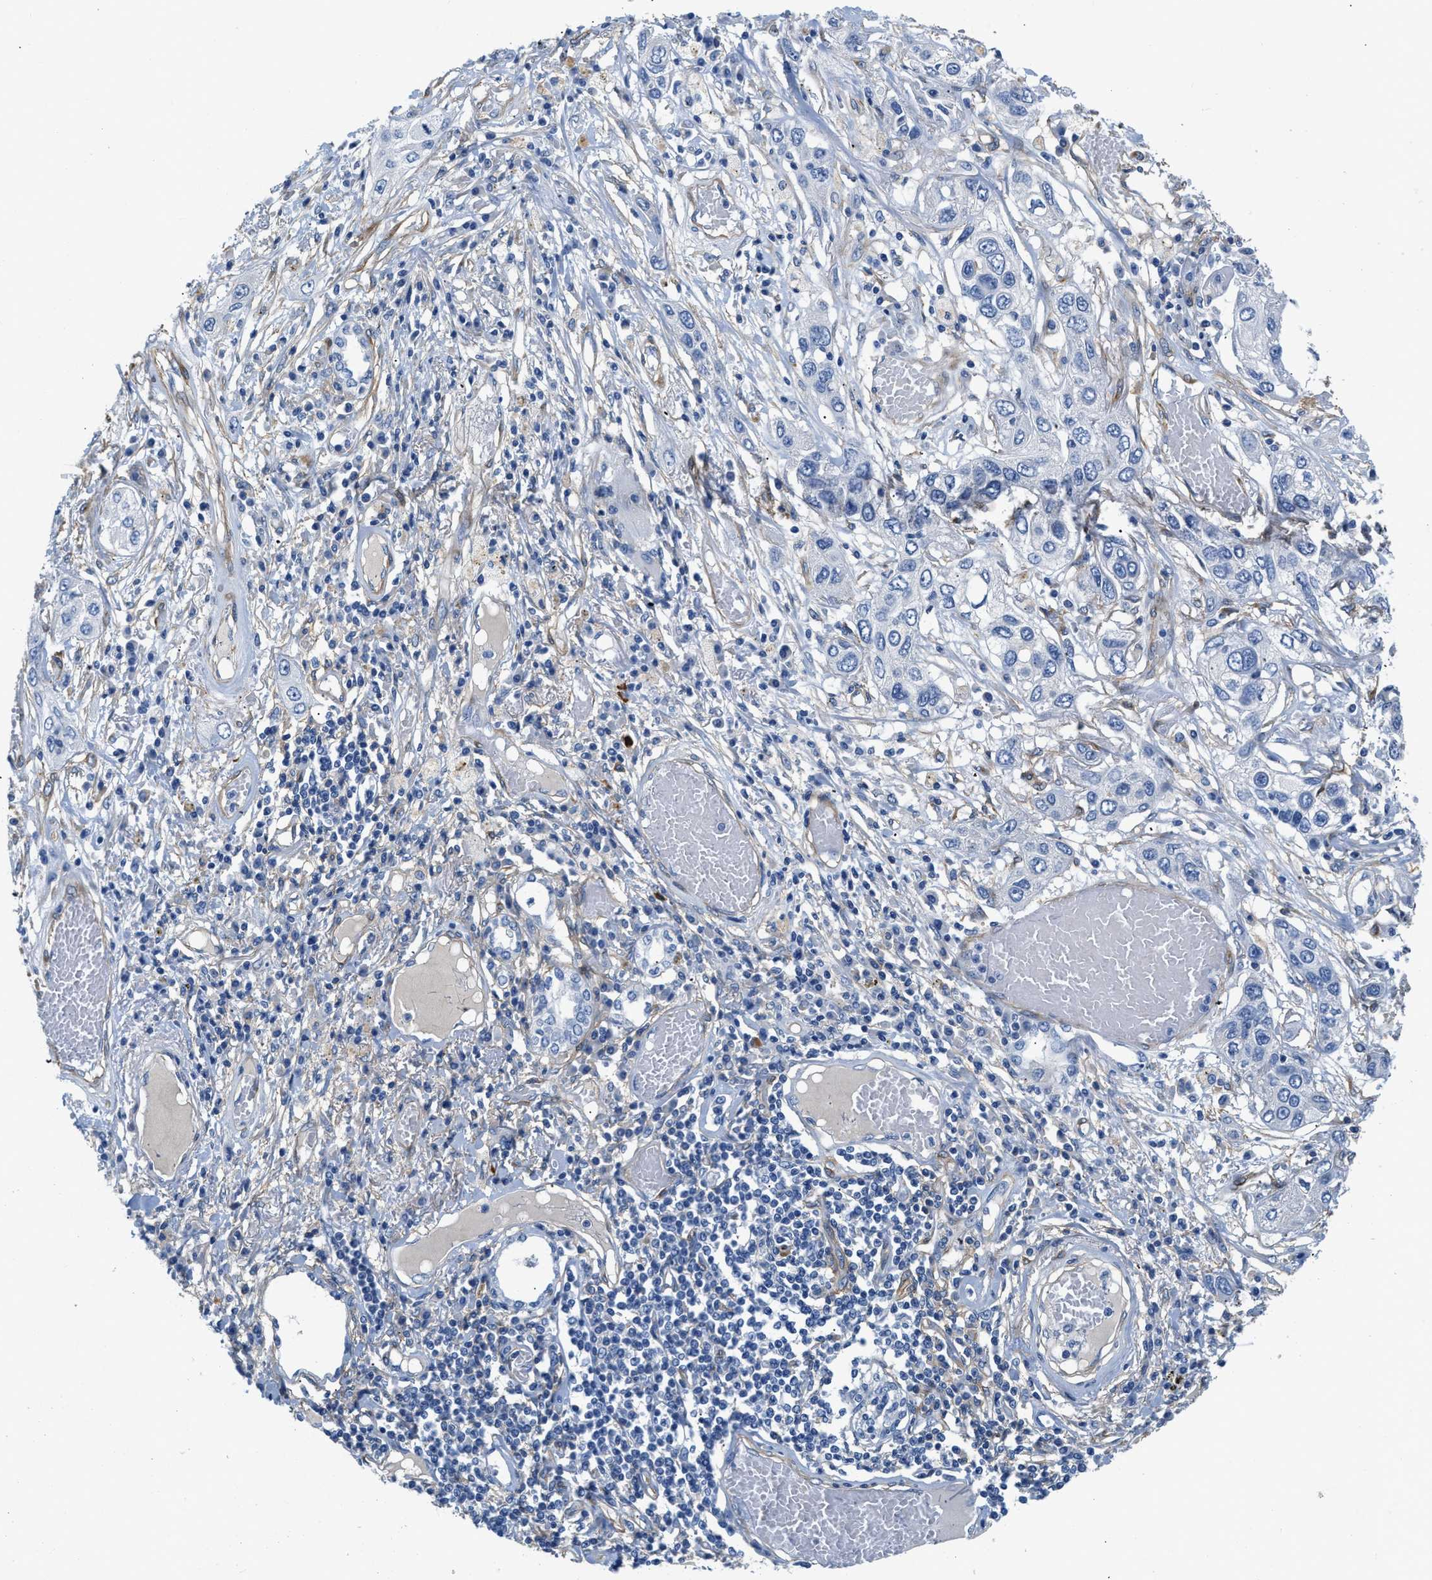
{"staining": {"intensity": "negative", "quantity": "none", "location": "none"}, "tissue": "lung cancer", "cell_type": "Tumor cells", "image_type": "cancer", "snomed": [{"axis": "morphology", "description": "Squamous cell carcinoma, NOS"}, {"axis": "topography", "description": "Lung"}], "caption": "Immunohistochemistry of lung squamous cell carcinoma demonstrates no expression in tumor cells.", "gene": "PDGFRB", "patient": {"sex": "male", "age": 71}}